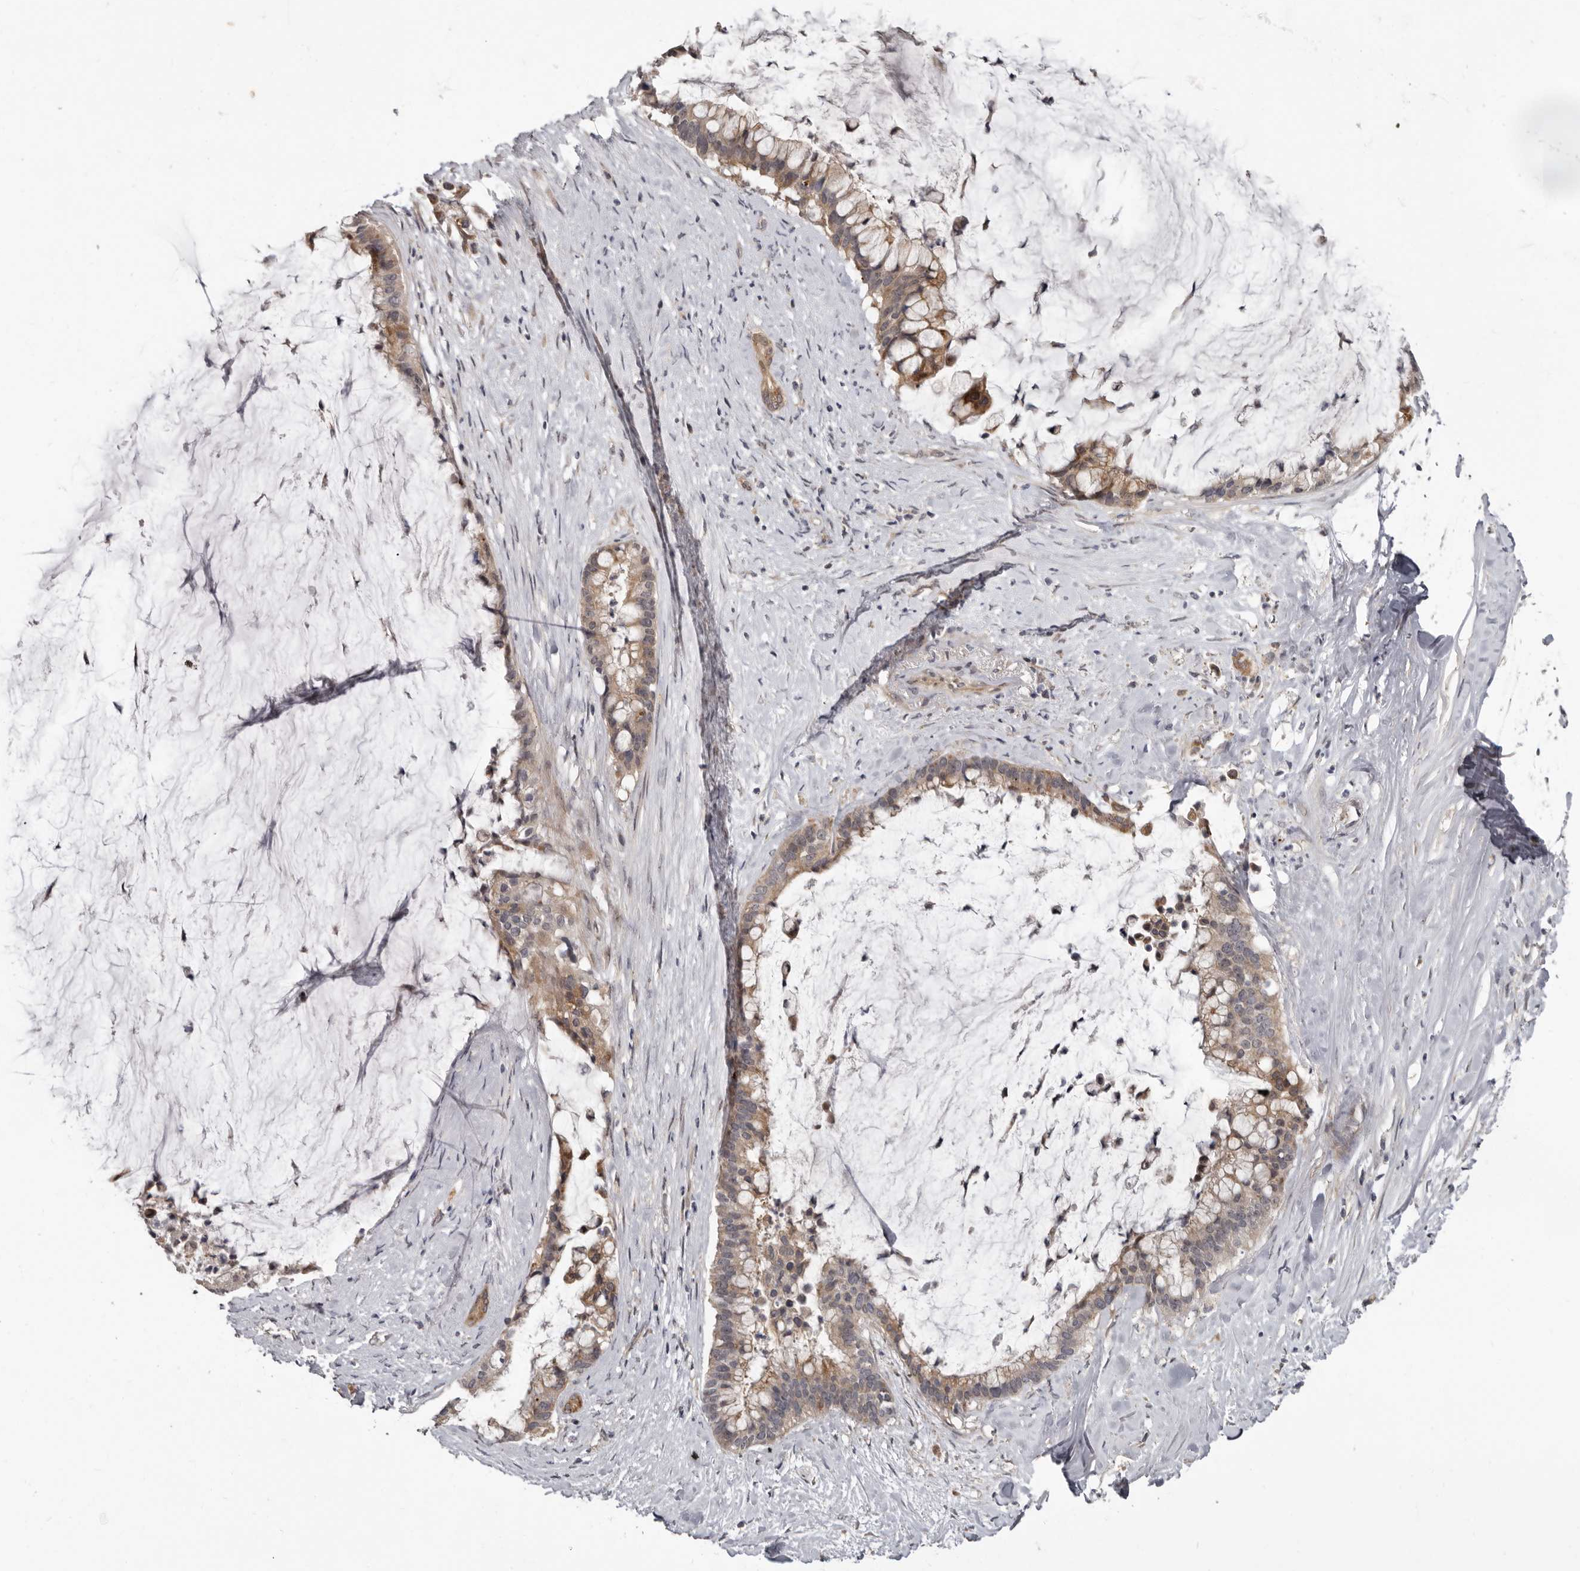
{"staining": {"intensity": "moderate", "quantity": ">75%", "location": "cytoplasmic/membranous"}, "tissue": "pancreatic cancer", "cell_type": "Tumor cells", "image_type": "cancer", "snomed": [{"axis": "morphology", "description": "Adenocarcinoma, NOS"}, {"axis": "topography", "description": "Pancreas"}], "caption": "A histopathology image of pancreatic cancer stained for a protein displays moderate cytoplasmic/membranous brown staining in tumor cells.", "gene": "BAD", "patient": {"sex": "male", "age": 41}}